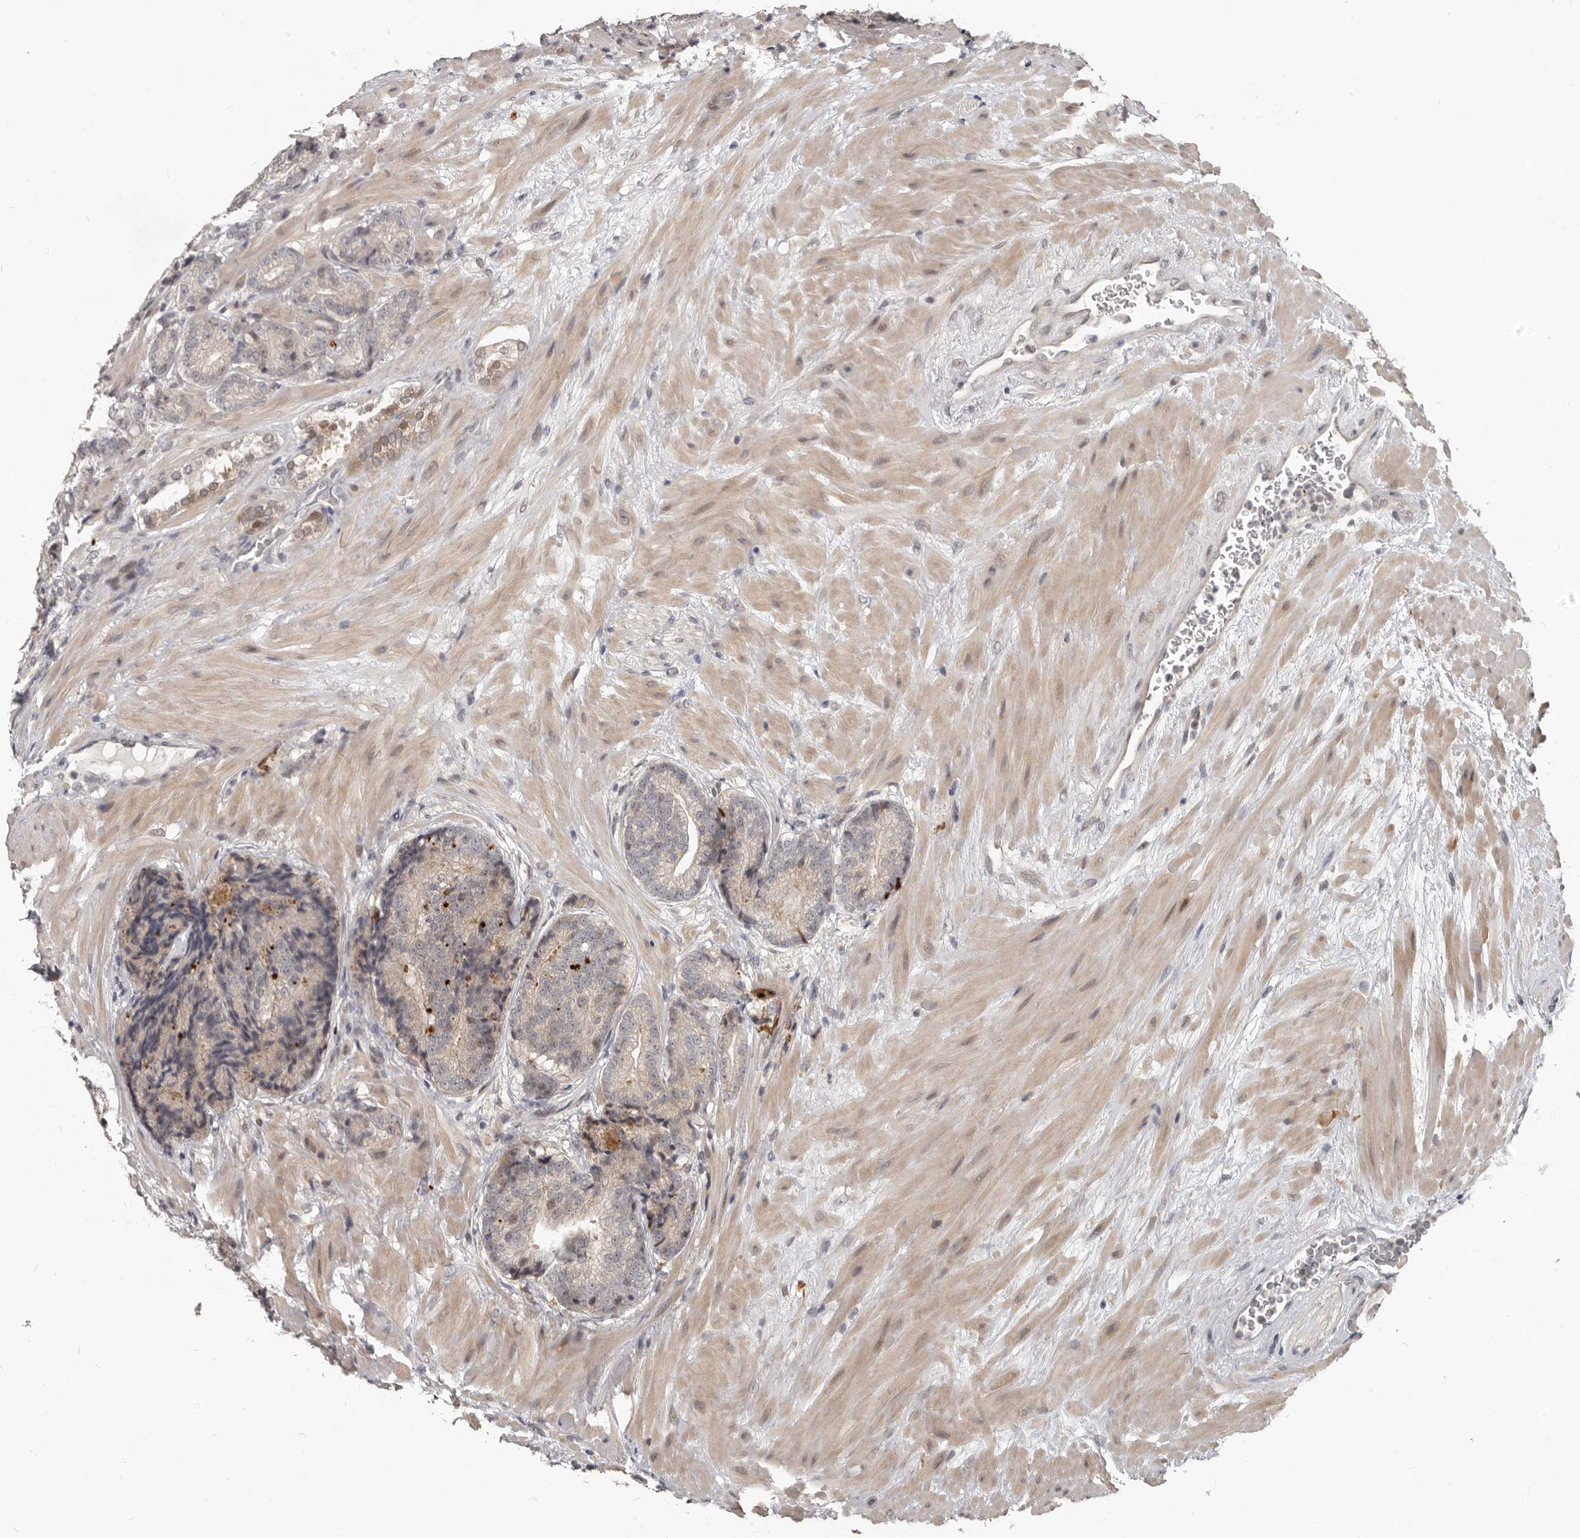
{"staining": {"intensity": "weak", "quantity": "25%-75%", "location": "cytoplasmic/membranous,nuclear"}, "tissue": "prostate cancer", "cell_type": "Tumor cells", "image_type": "cancer", "snomed": [{"axis": "morphology", "description": "Adenocarcinoma, High grade"}, {"axis": "topography", "description": "Prostate"}], "caption": "The micrograph shows immunohistochemical staining of prostate cancer. There is weak cytoplasmic/membranous and nuclear expression is present in about 25%-75% of tumor cells. (Brightfield microscopy of DAB IHC at high magnification).", "gene": "APOL6", "patient": {"sex": "male", "age": 61}}